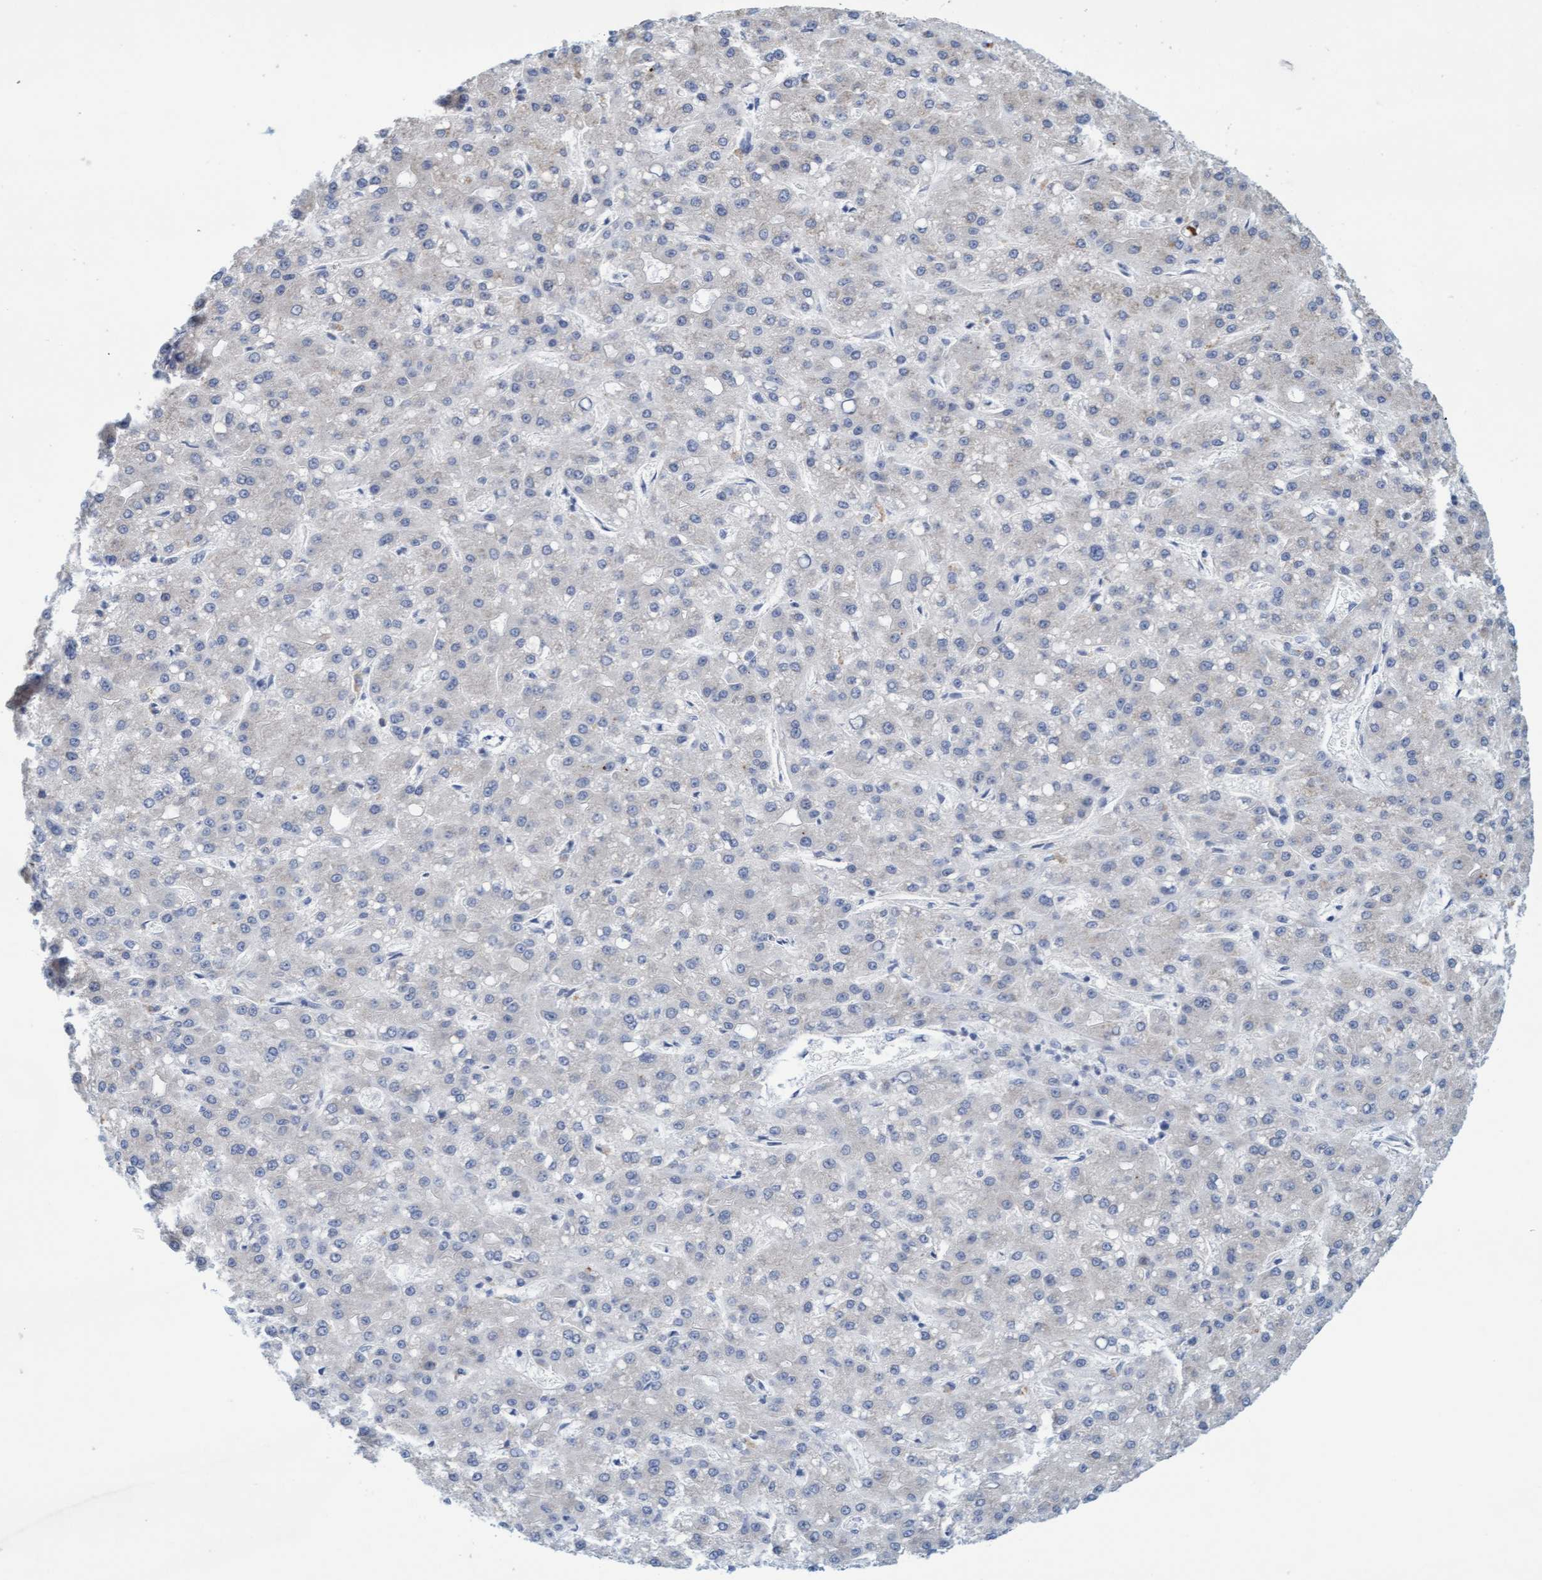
{"staining": {"intensity": "negative", "quantity": "none", "location": "none"}, "tissue": "liver cancer", "cell_type": "Tumor cells", "image_type": "cancer", "snomed": [{"axis": "morphology", "description": "Carcinoma, Hepatocellular, NOS"}, {"axis": "topography", "description": "Liver"}], "caption": "Immunohistochemistry (IHC) image of human liver cancer (hepatocellular carcinoma) stained for a protein (brown), which shows no expression in tumor cells.", "gene": "SLC28A3", "patient": {"sex": "male", "age": 67}}